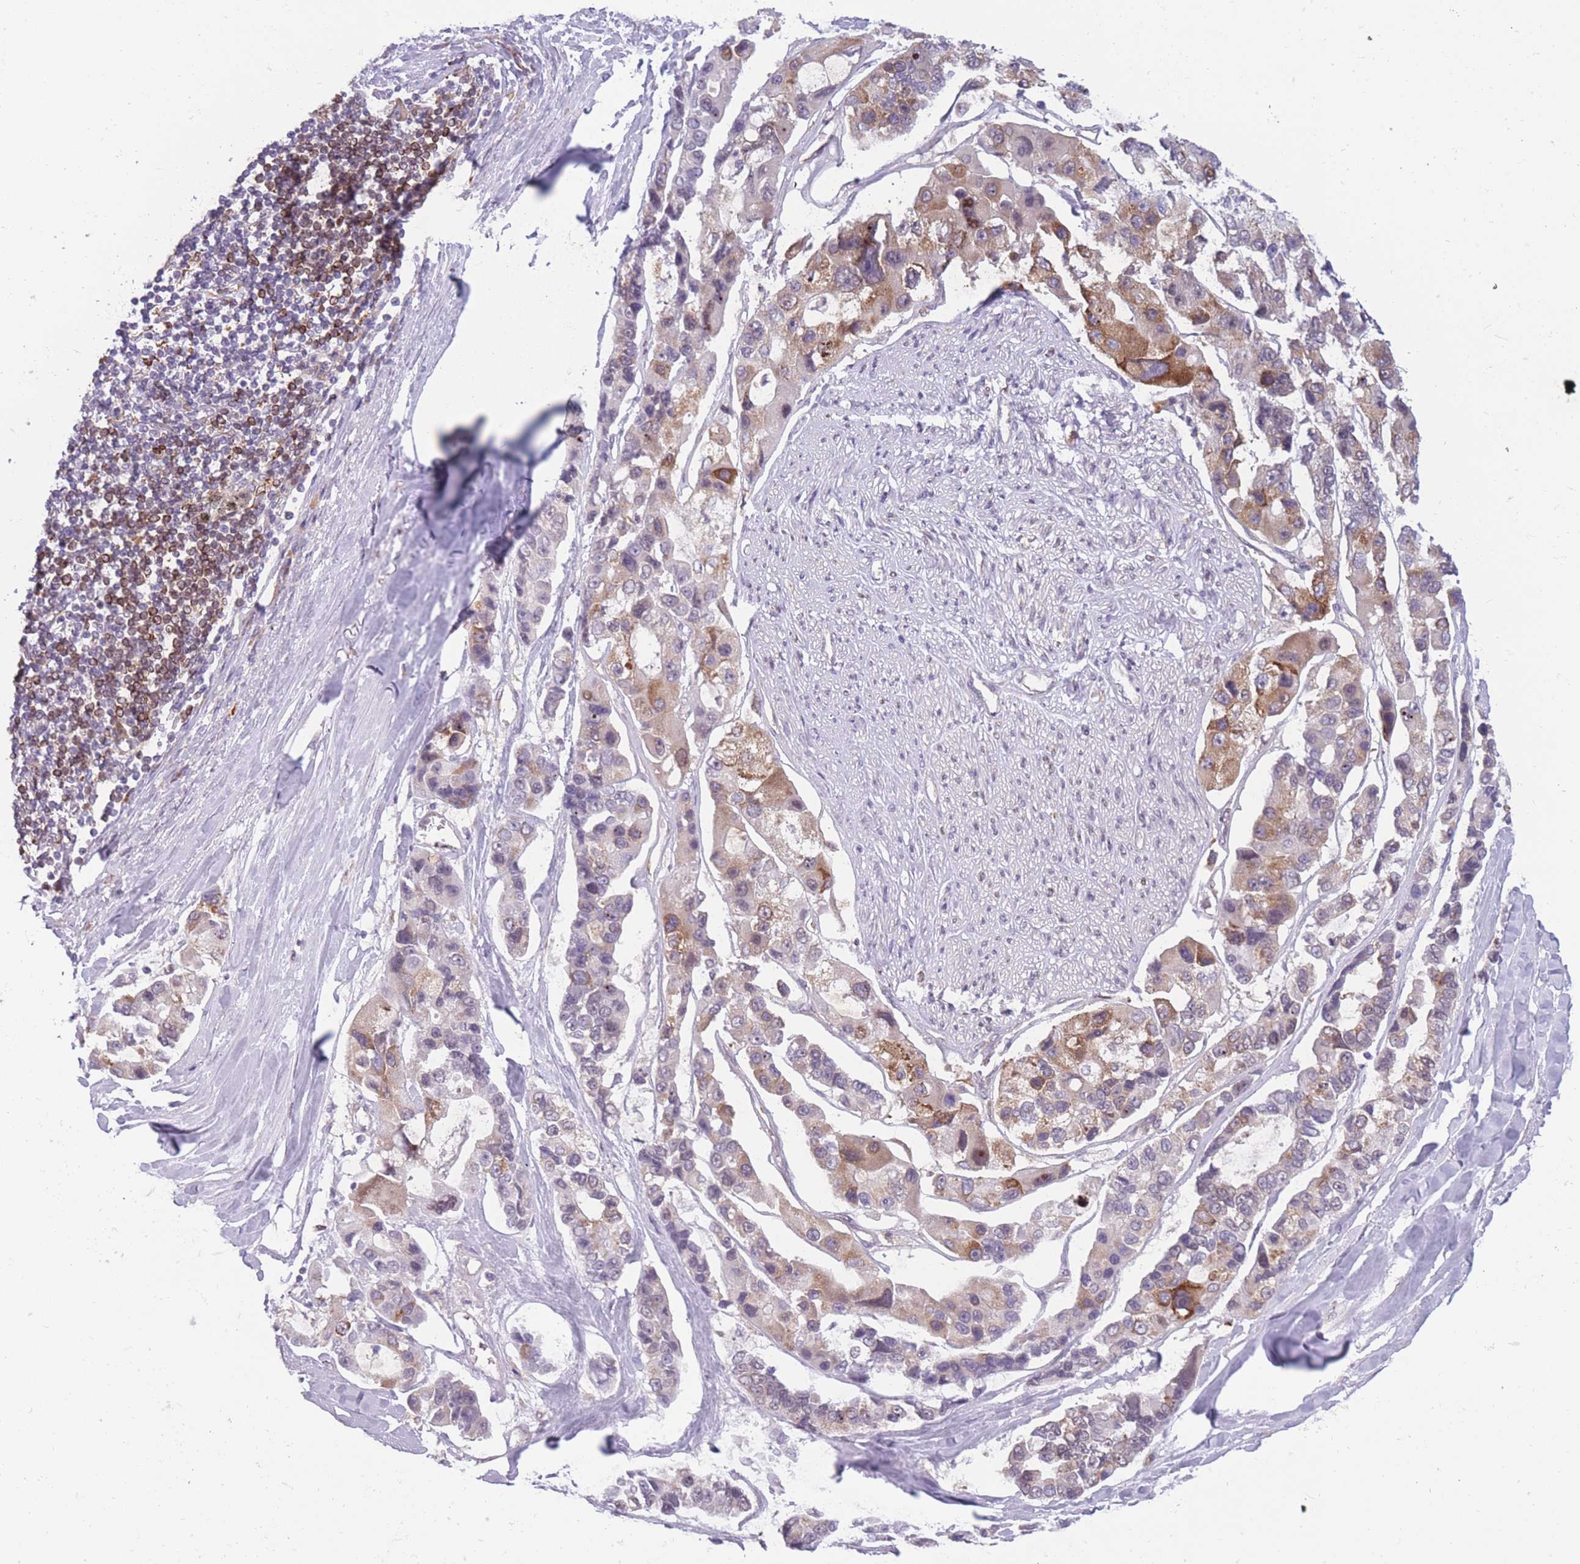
{"staining": {"intensity": "moderate", "quantity": "<25%", "location": "cytoplasmic/membranous"}, "tissue": "lung cancer", "cell_type": "Tumor cells", "image_type": "cancer", "snomed": [{"axis": "morphology", "description": "Adenocarcinoma, NOS"}, {"axis": "topography", "description": "Lung"}], "caption": "Tumor cells demonstrate low levels of moderate cytoplasmic/membranous expression in approximately <25% of cells in human lung adenocarcinoma.", "gene": "TMEM121", "patient": {"sex": "female", "age": 54}}